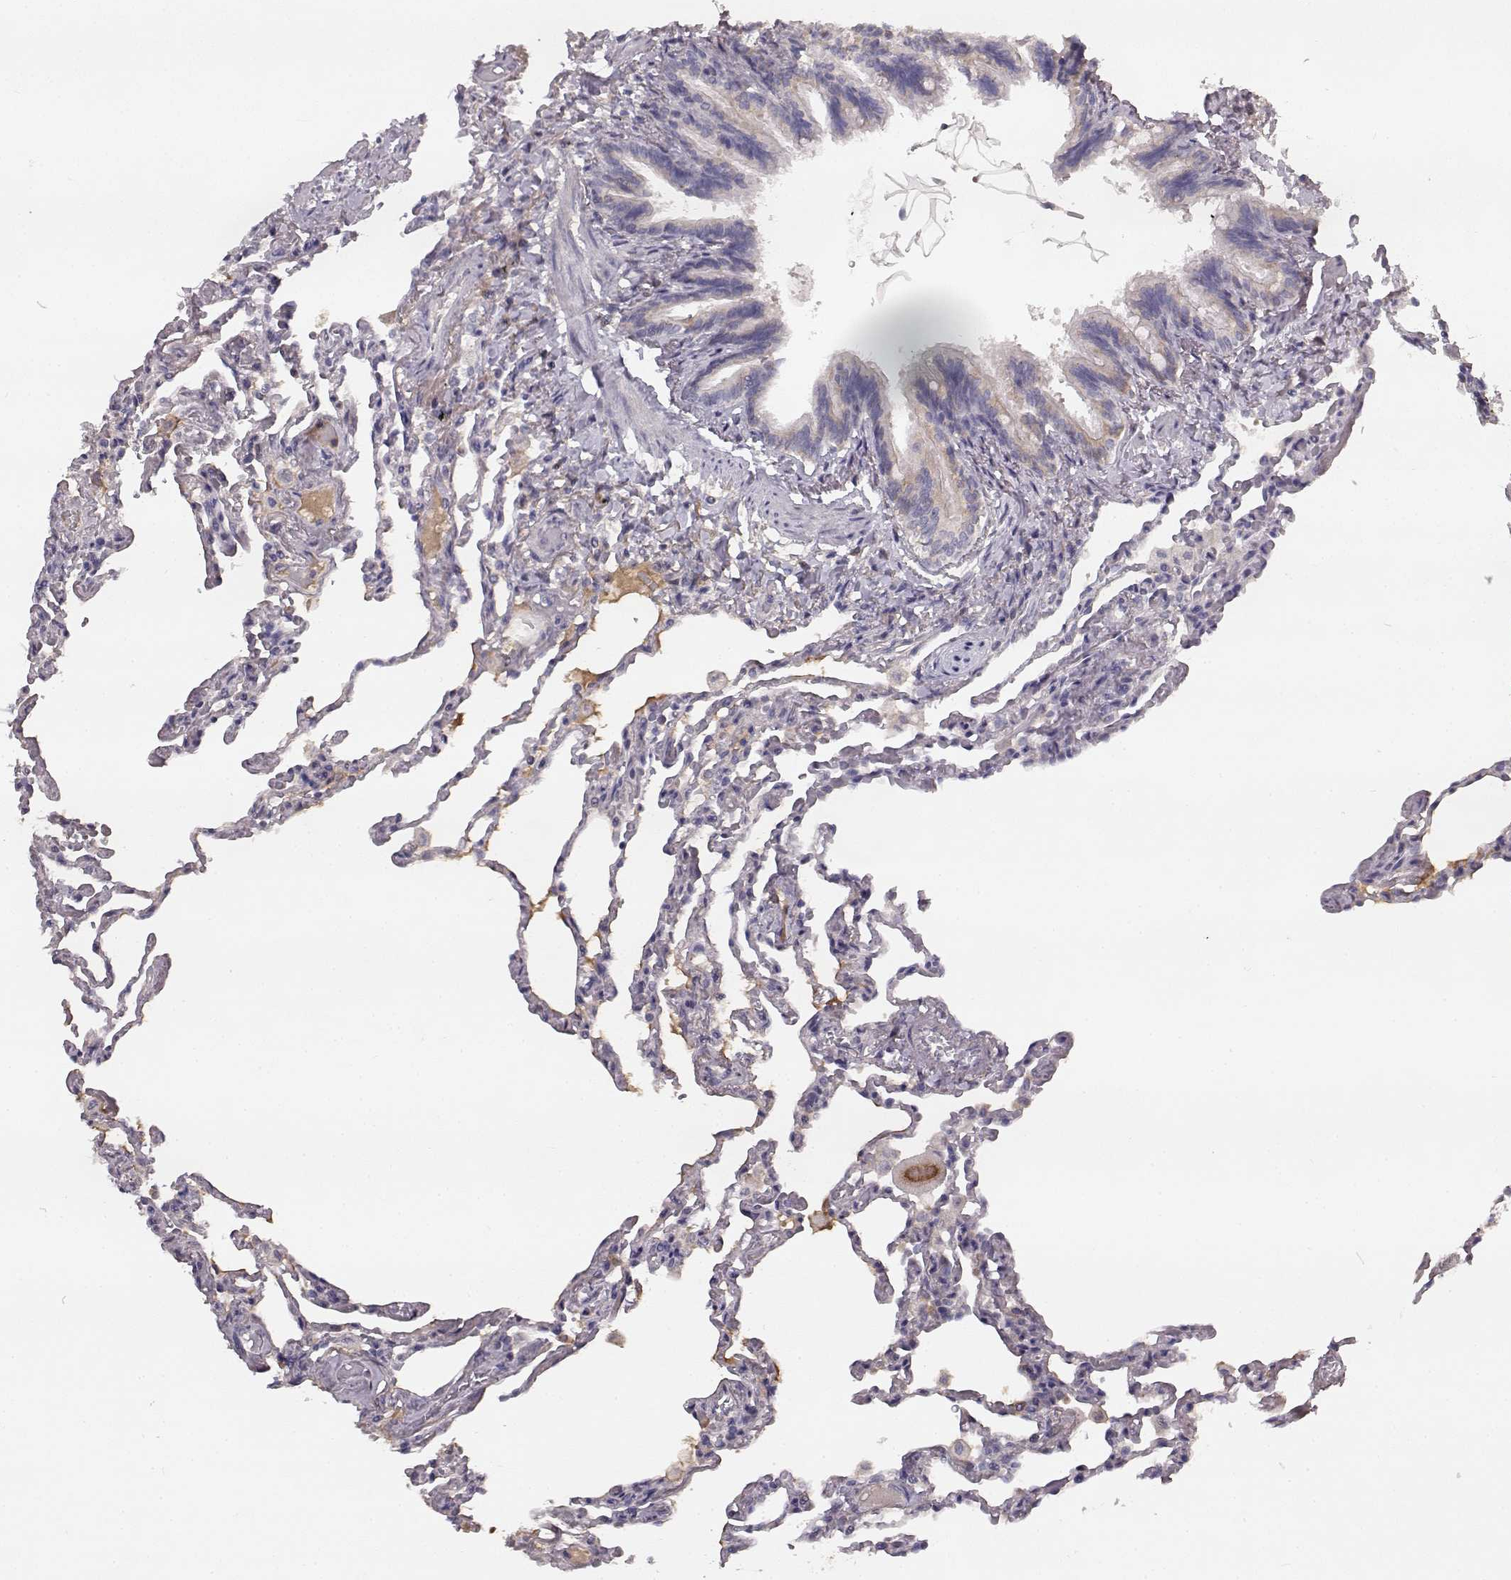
{"staining": {"intensity": "negative", "quantity": "none", "location": "none"}, "tissue": "lung", "cell_type": "Alveolar cells", "image_type": "normal", "snomed": [{"axis": "morphology", "description": "Normal tissue, NOS"}, {"axis": "topography", "description": "Lung"}], "caption": "High power microscopy photomicrograph of an immunohistochemistry histopathology image of benign lung, revealing no significant positivity in alveolar cells.", "gene": "YJEFN3", "patient": {"sex": "female", "age": 43}}